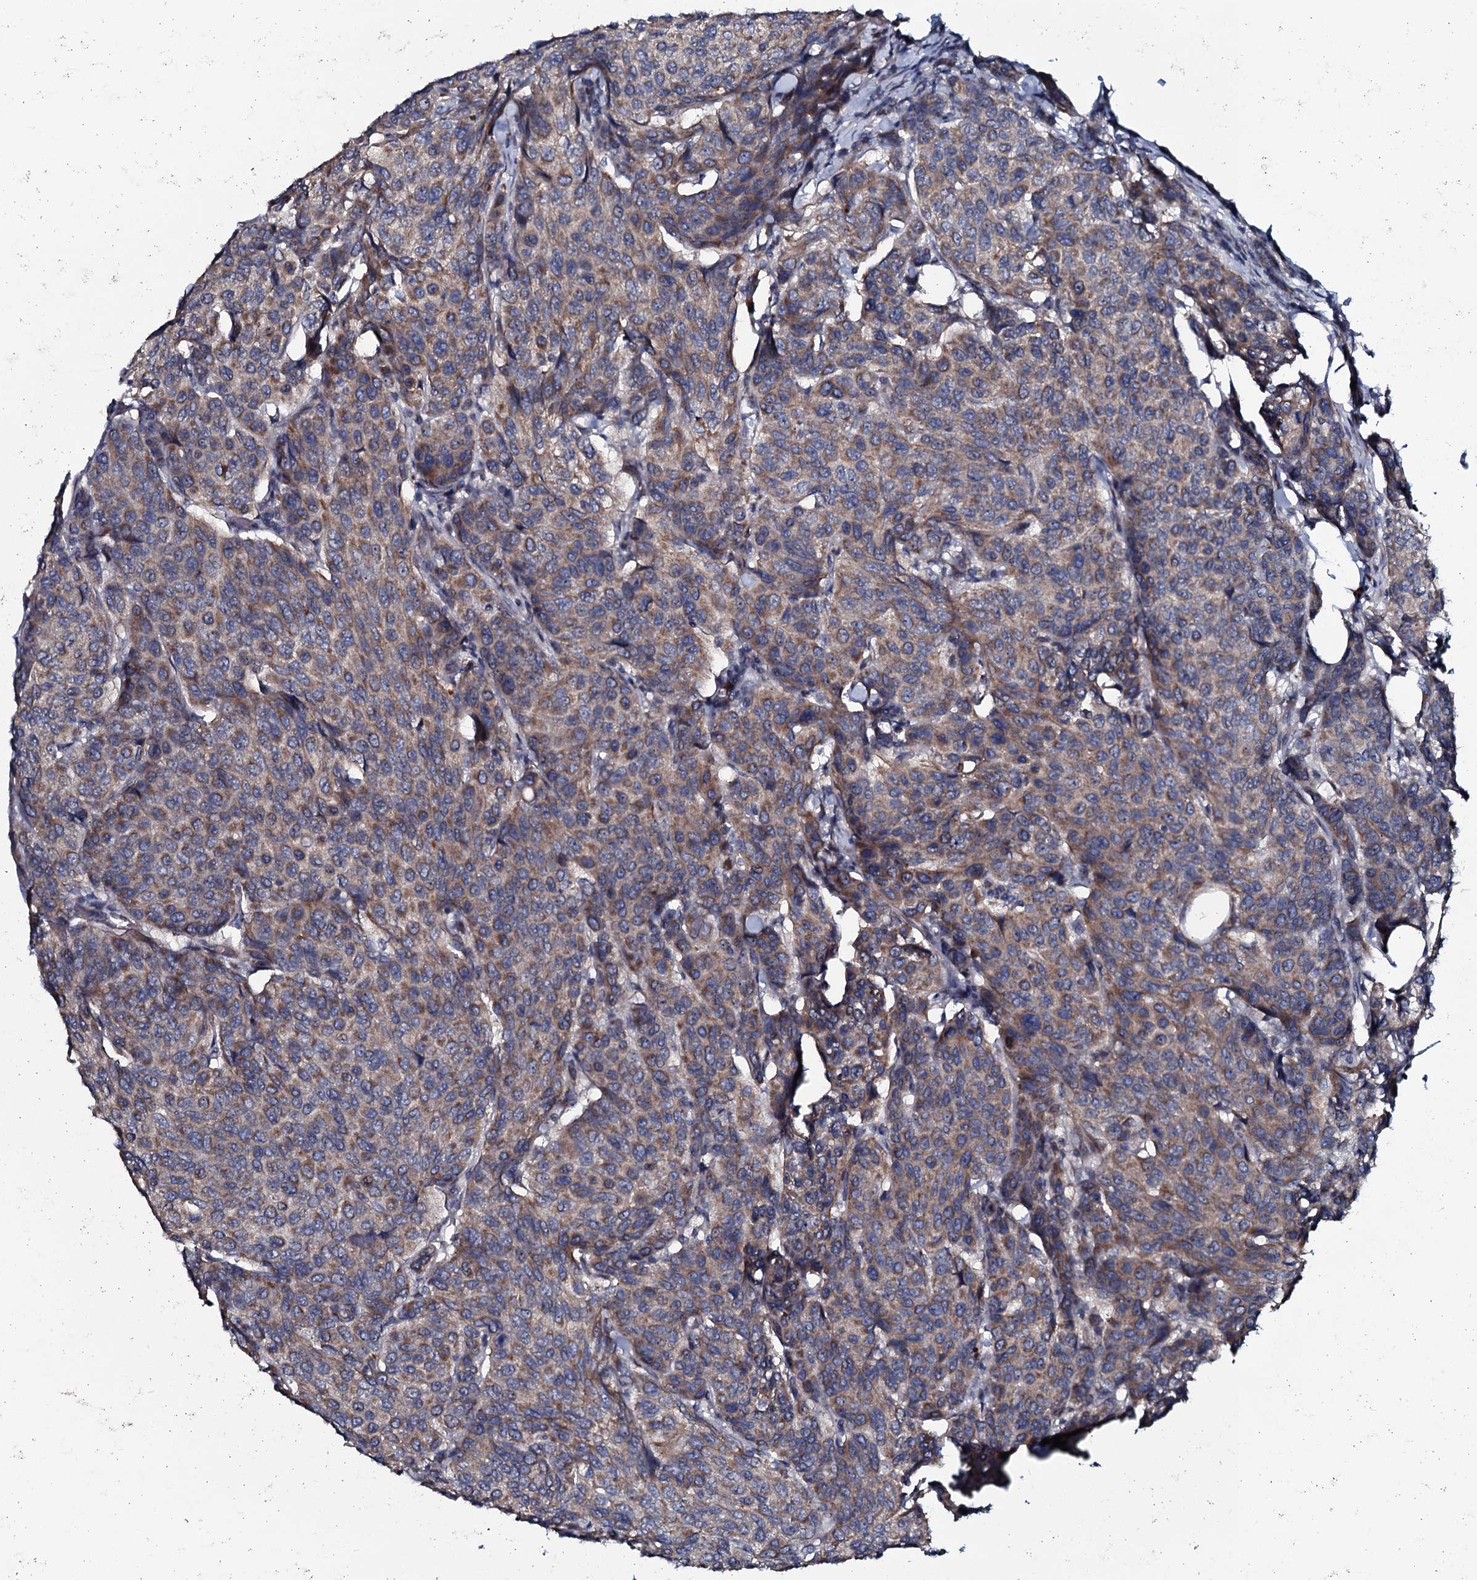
{"staining": {"intensity": "weak", "quantity": ">75%", "location": "cytoplasmic/membranous"}, "tissue": "breast cancer", "cell_type": "Tumor cells", "image_type": "cancer", "snomed": [{"axis": "morphology", "description": "Duct carcinoma"}, {"axis": "topography", "description": "Breast"}], "caption": "DAB immunohistochemical staining of breast intraductal carcinoma exhibits weak cytoplasmic/membranous protein expression in about >75% of tumor cells.", "gene": "KCTD4", "patient": {"sex": "female", "age": 55}}